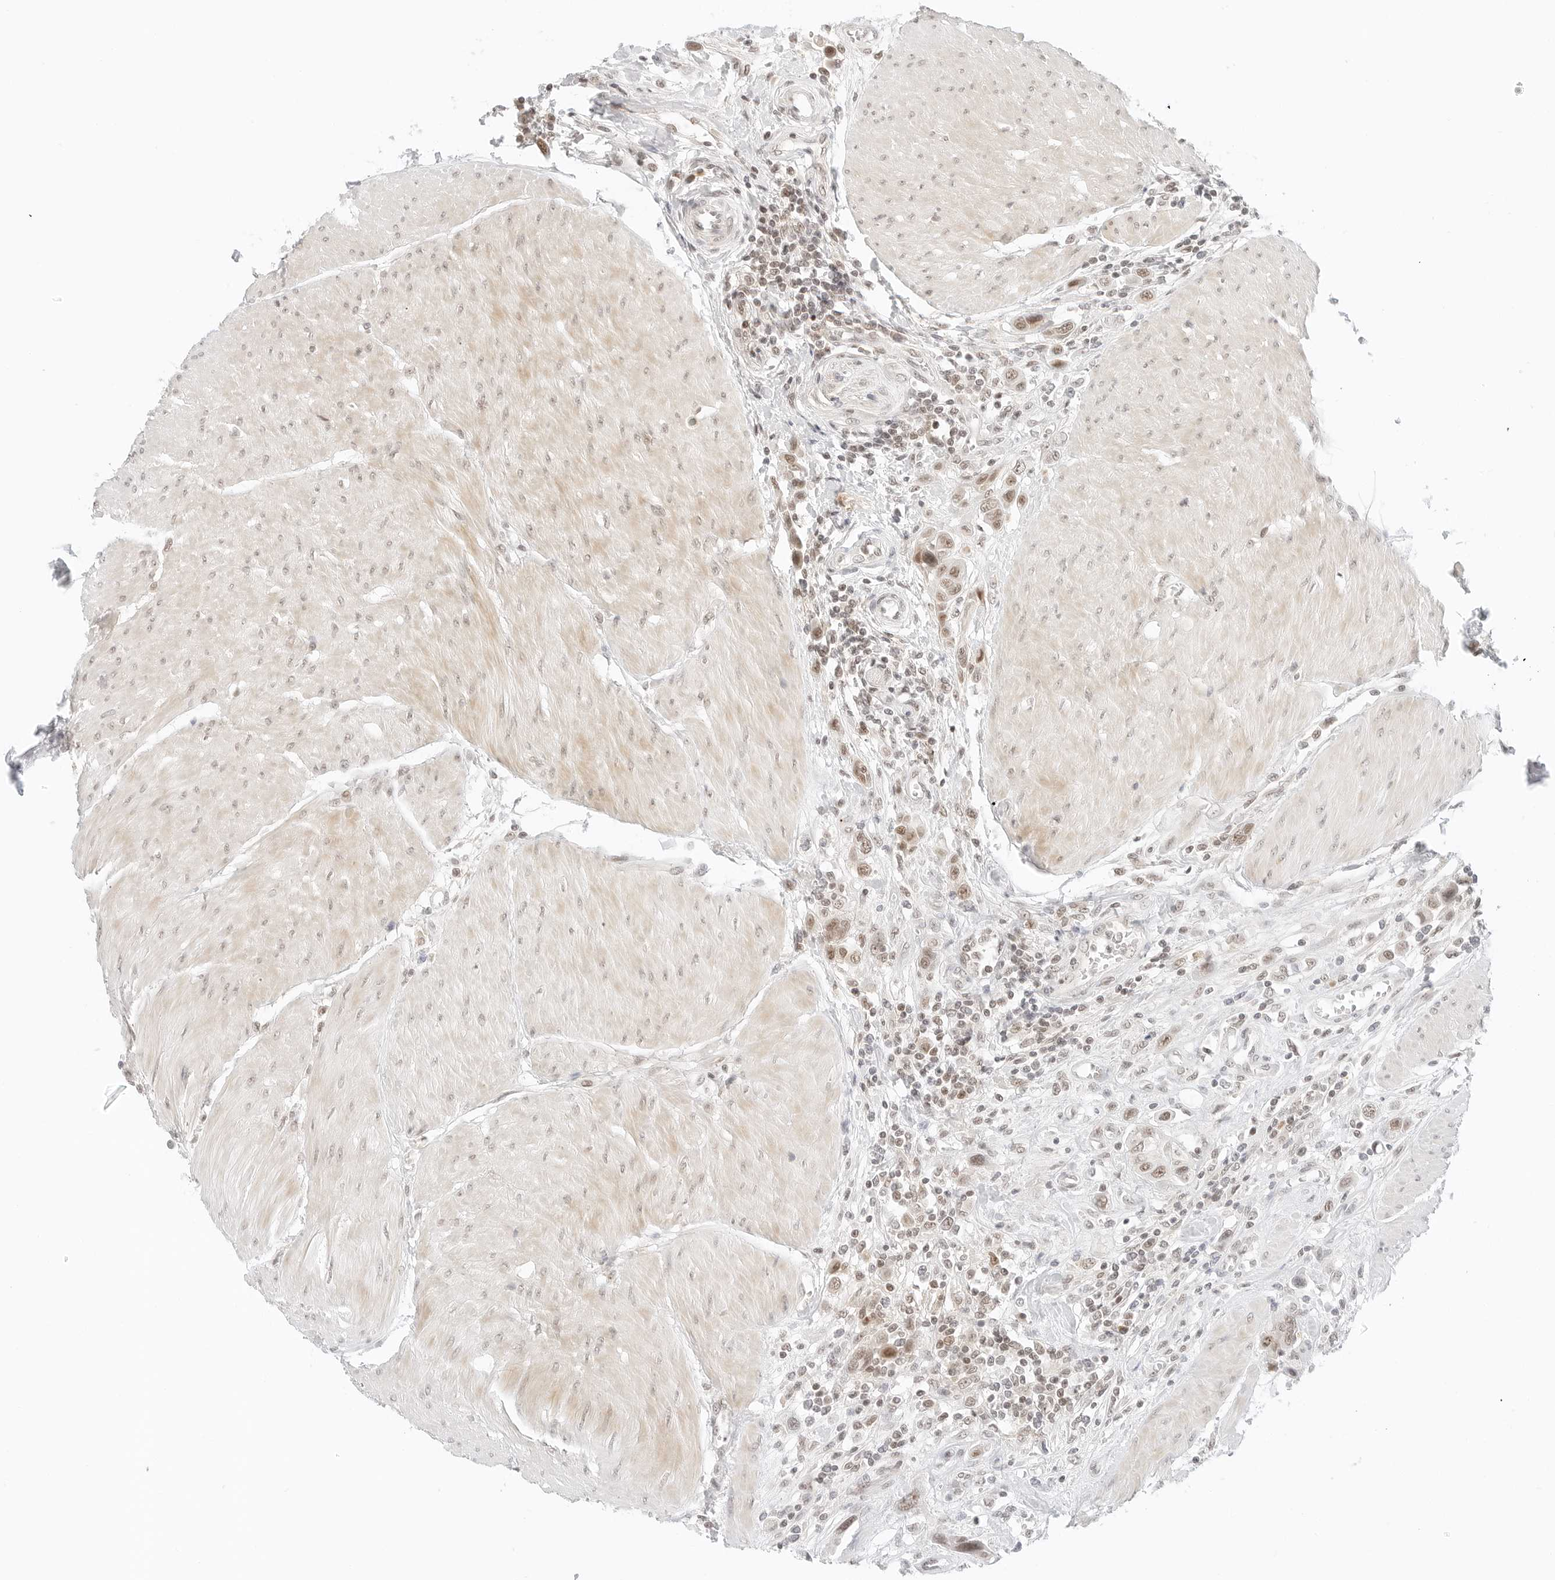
{"staining": {"intensity": "weak", "quantity": ">75%", "location": "nuclear"}, "tissue": "urothelial cancer", "cell_type": "Tumor cells", "image_type": "cancer", "snomed": [{"axis": "morphology", "description": "Urothelial carcinoma, High grade"}, {"axis": "topography", "description": "Urinary bladder"}], "caption": "This micrograph exhibits immunohistochemistry (IHC) staining of high-grade urothelial carcinoma, with low weak nuclear staining in approximately >75% of tumor cells.", "gene": "NEO1", "patient": {"sex": "male", "age": 50}}